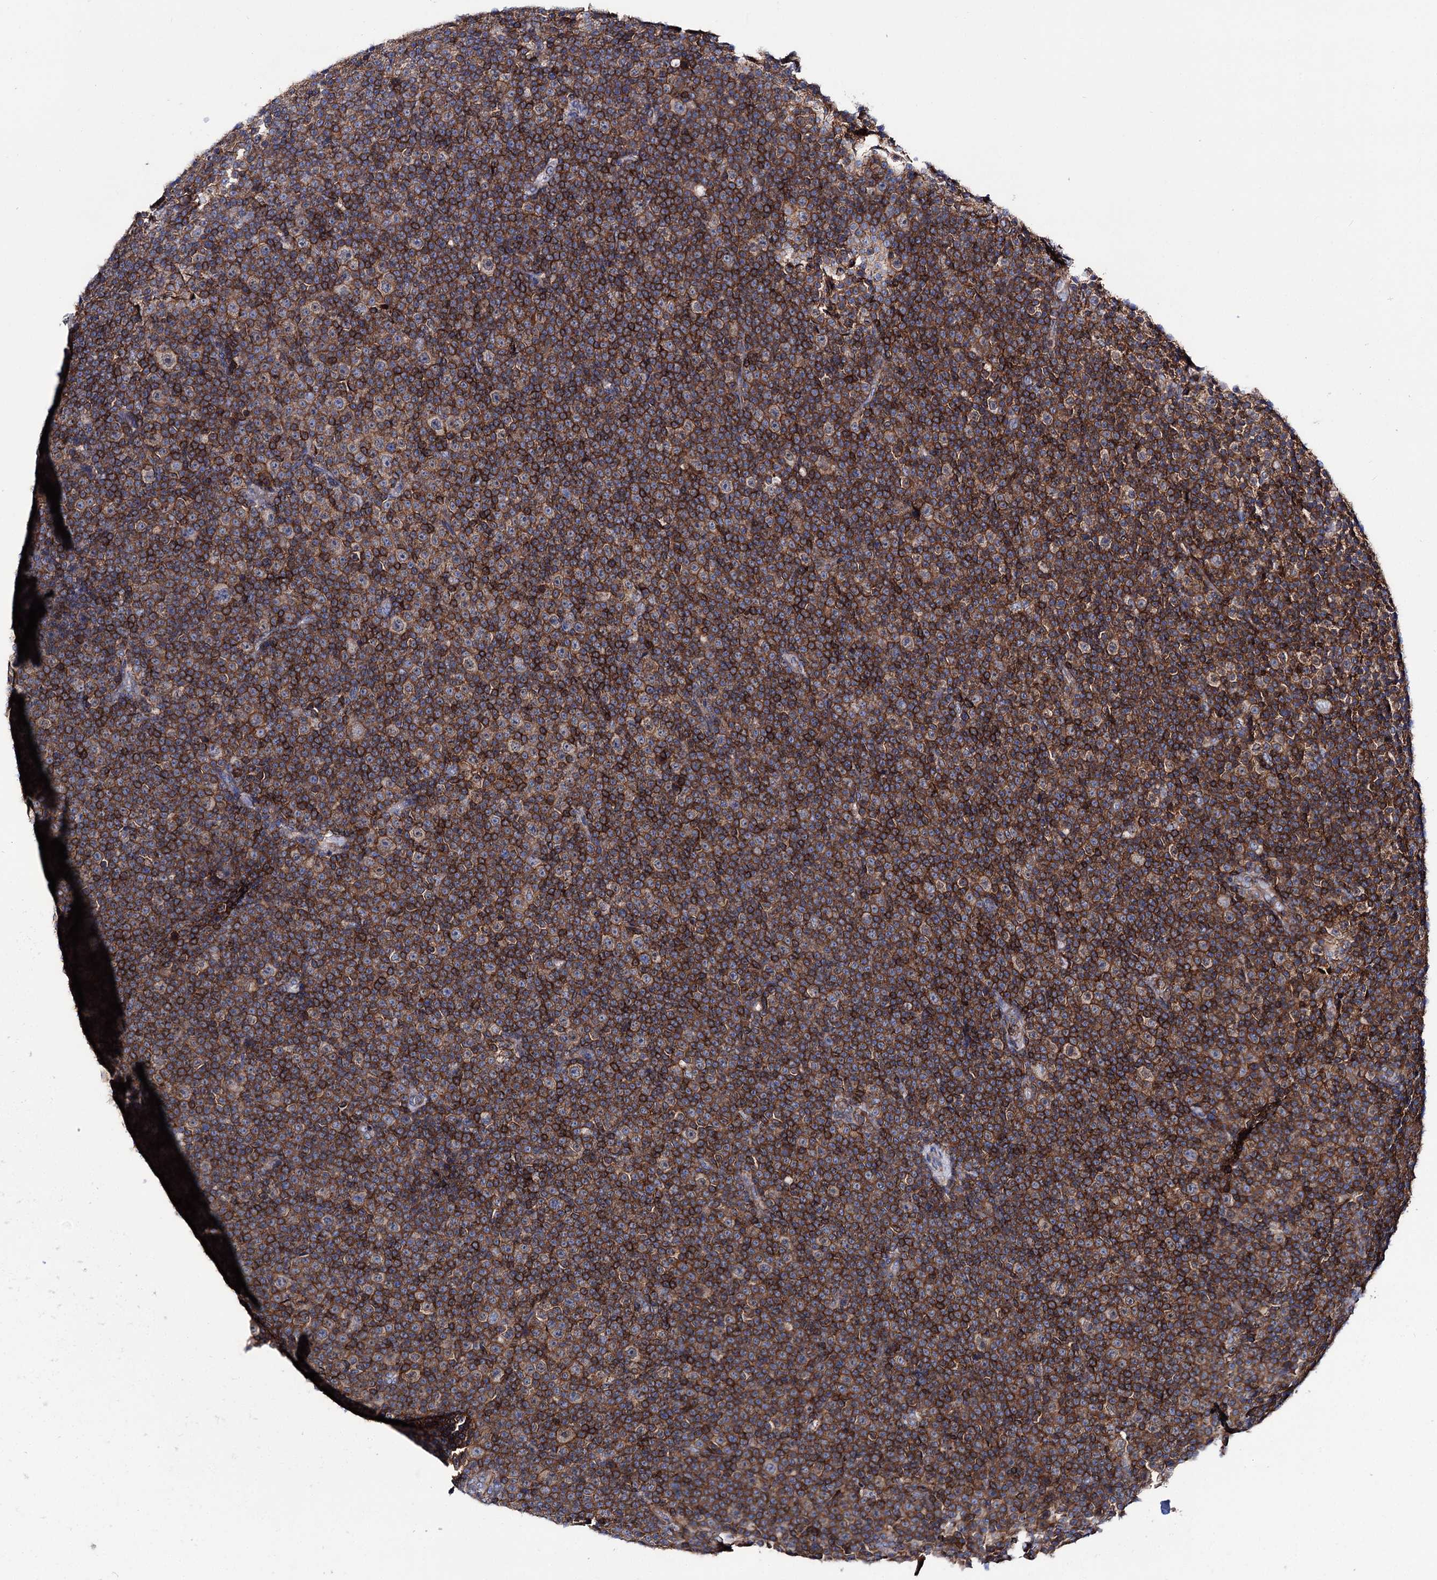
{"staining": {"intensity": "moderate", "quantity": ">75%", "location": "cytoplasmic/membranous"}, "tissue": "lymphoma", "cell_type": "Tumor cells", "image_type": "cancer", "snomed": [{"axis": "morphology", "description": "Malignant lymphoma, non-Hodgkin's type, Low grade"}, {"axis": "topography", "description": "Lymph node"}], "caption": "Protein positivity by immunohistochemistry demonstrates moderate cytoplasmic/membranous positivity in about >75% of tumor cells in malignant lymphoma, non-Hodgkin's type (low-grade).", "gene": "DEF6", "patient": {"sex": "female", "age": 67}}